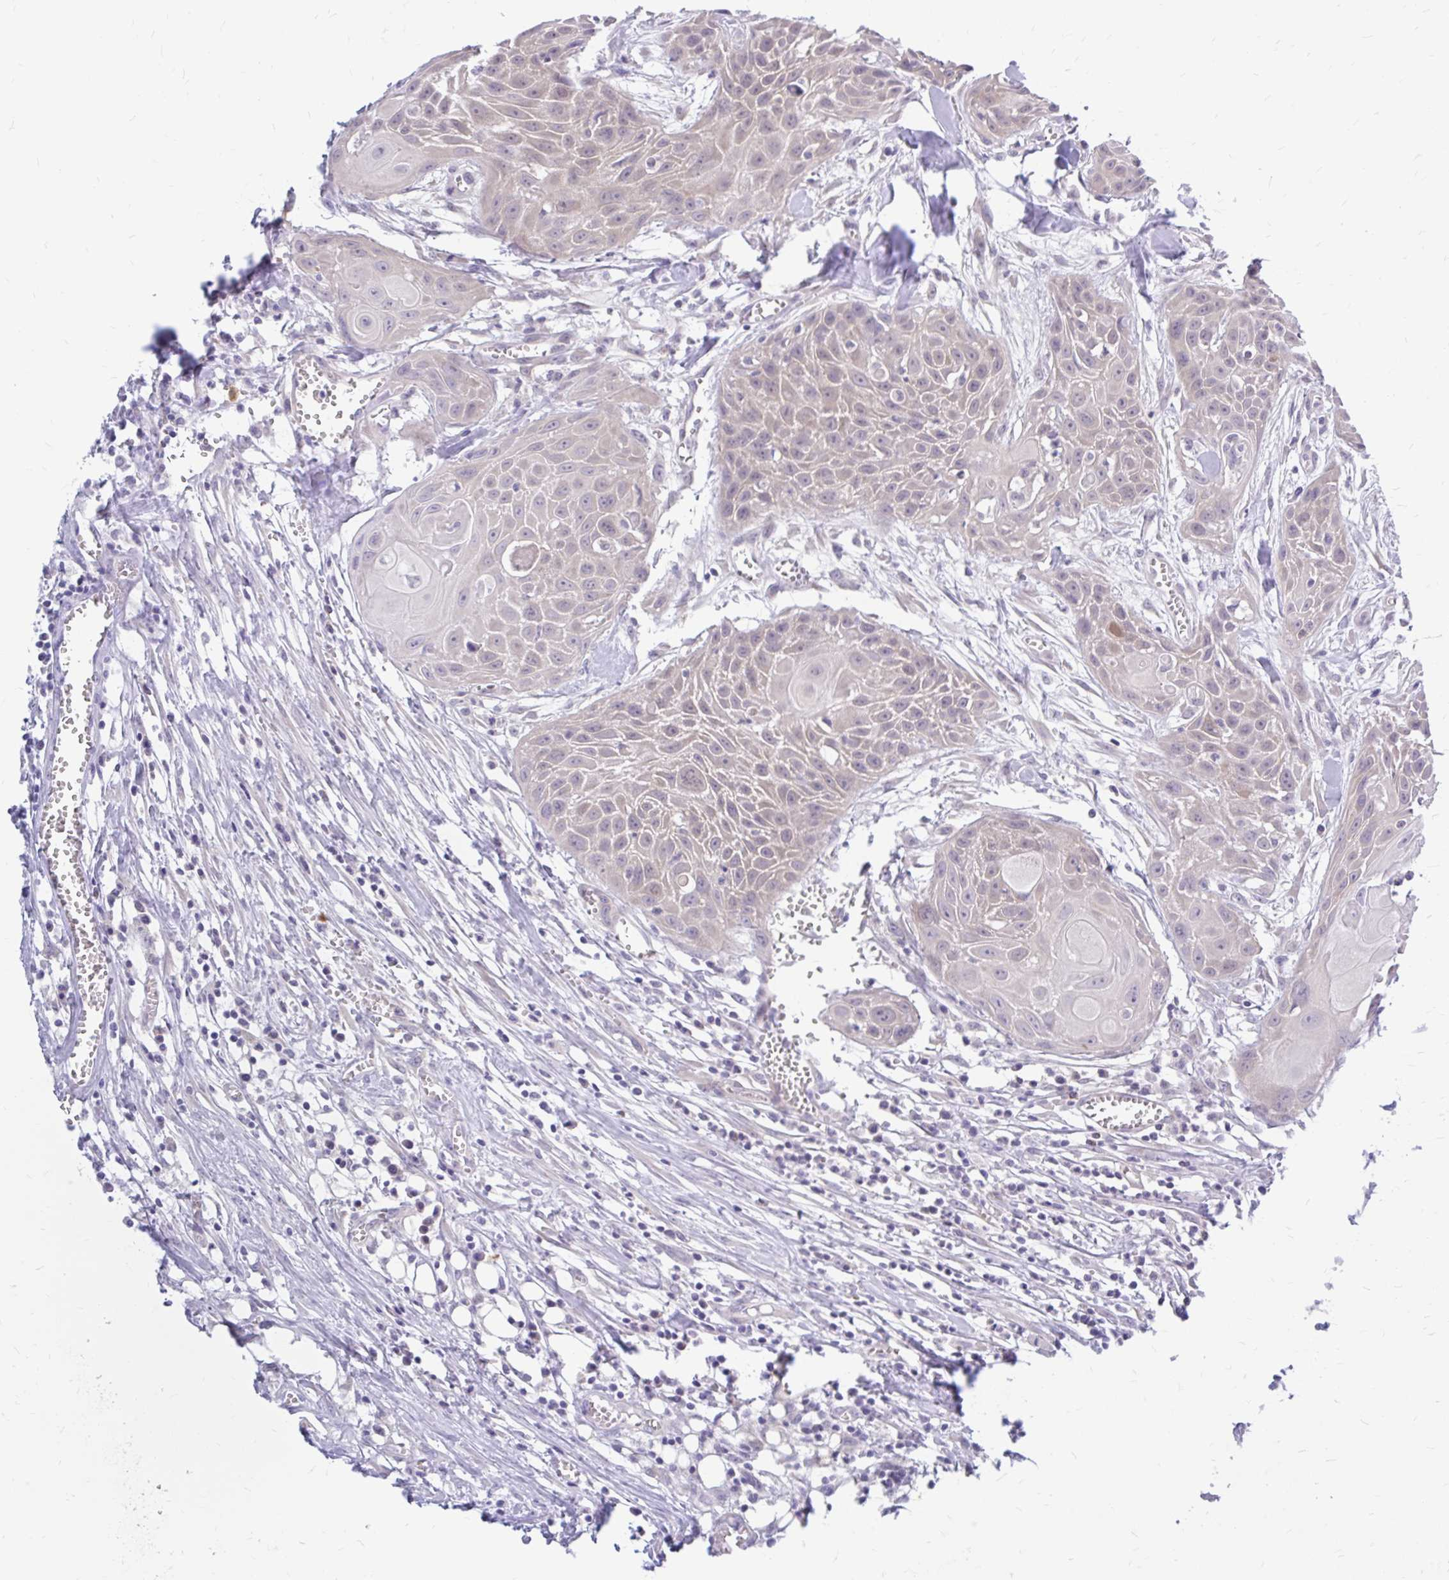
{"staining": {"intensity": "negative", "quantity": "none", "location": "none"}, "tissue": "head and neck cancer", "cell_type": "Tumor cells", "image_type": "cancer", "snomed": [{"axis": "morphology", "description": "Squamous cell carcinoma, NOS"}, {"axis": "topography", "description": "Lymph node"}, {"axis": "topography", "description": "Salivary gland"}, {"axis": "topography", "description": "Head-Neck"}], "caption": "Immunohistochemistry of head and neck cancer (squamous cell carcinoma) reveals no expression in tumor cells.", "gene": "MAP1LC3A", "patient": {"sex": "female", "age": 74}}